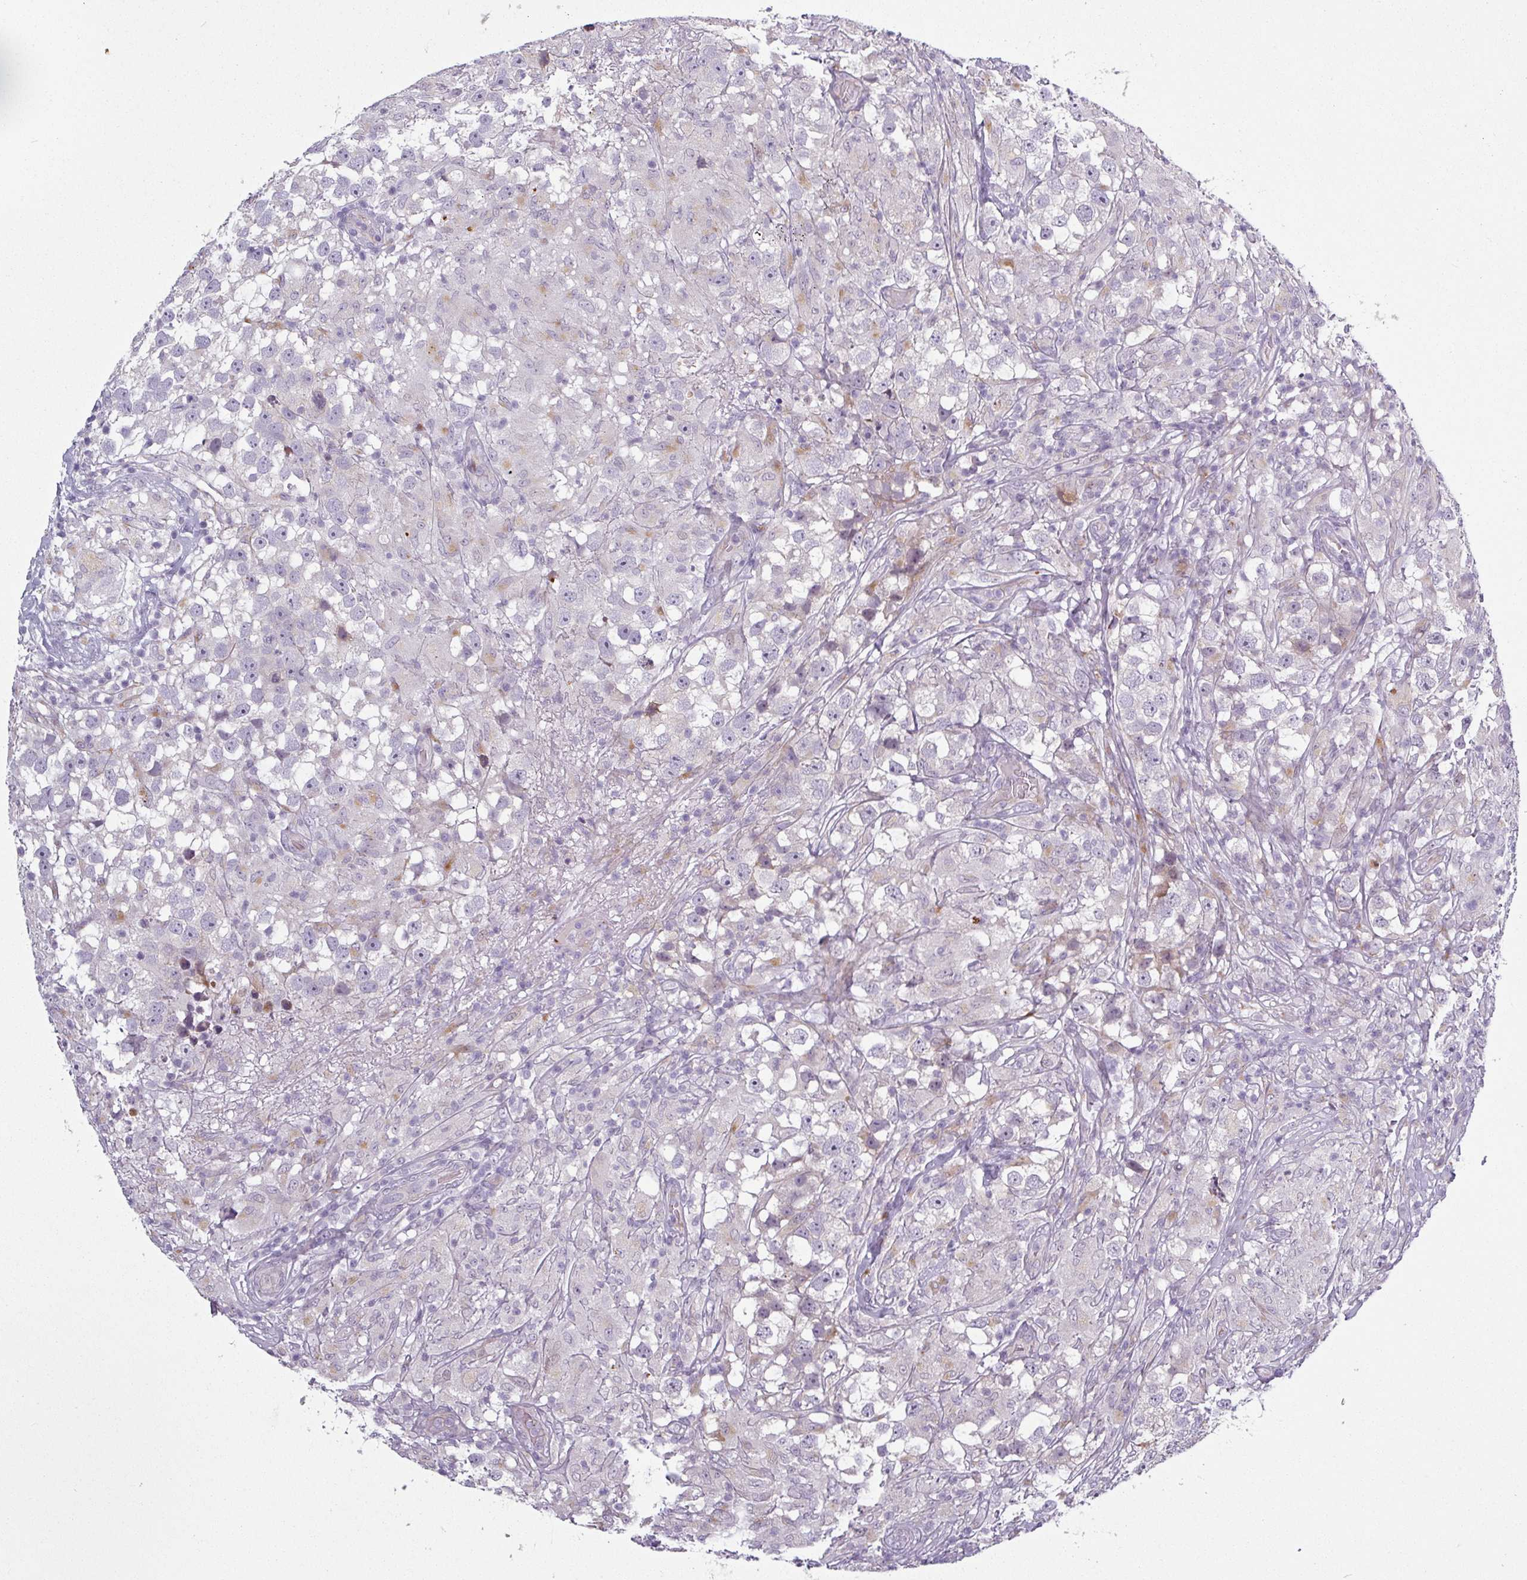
{"staining": {"intensity": "negative", "quantity": "none", "location": "none"}, "tissue": "testis cancer", "cell_type": "Tumor cells", "image_type": "cancer", "snomed": [{"axis": "morphology", "description": "Seminoma, NOS"}, {"axis": "topography", "description": "Testis"}], "caption": "Immunohistochemical staining of human seminoma (testis) reveals no significant staining in tumor cells. (Stains: DAB (3,3'-diaminobenzidine) immunohistochemistry with hematoxylin counter stain, Microscopy: brightfield microscopy at high magnification).", "gene": "C2orf16", "patient": {"sex": "male", "age": 46}}